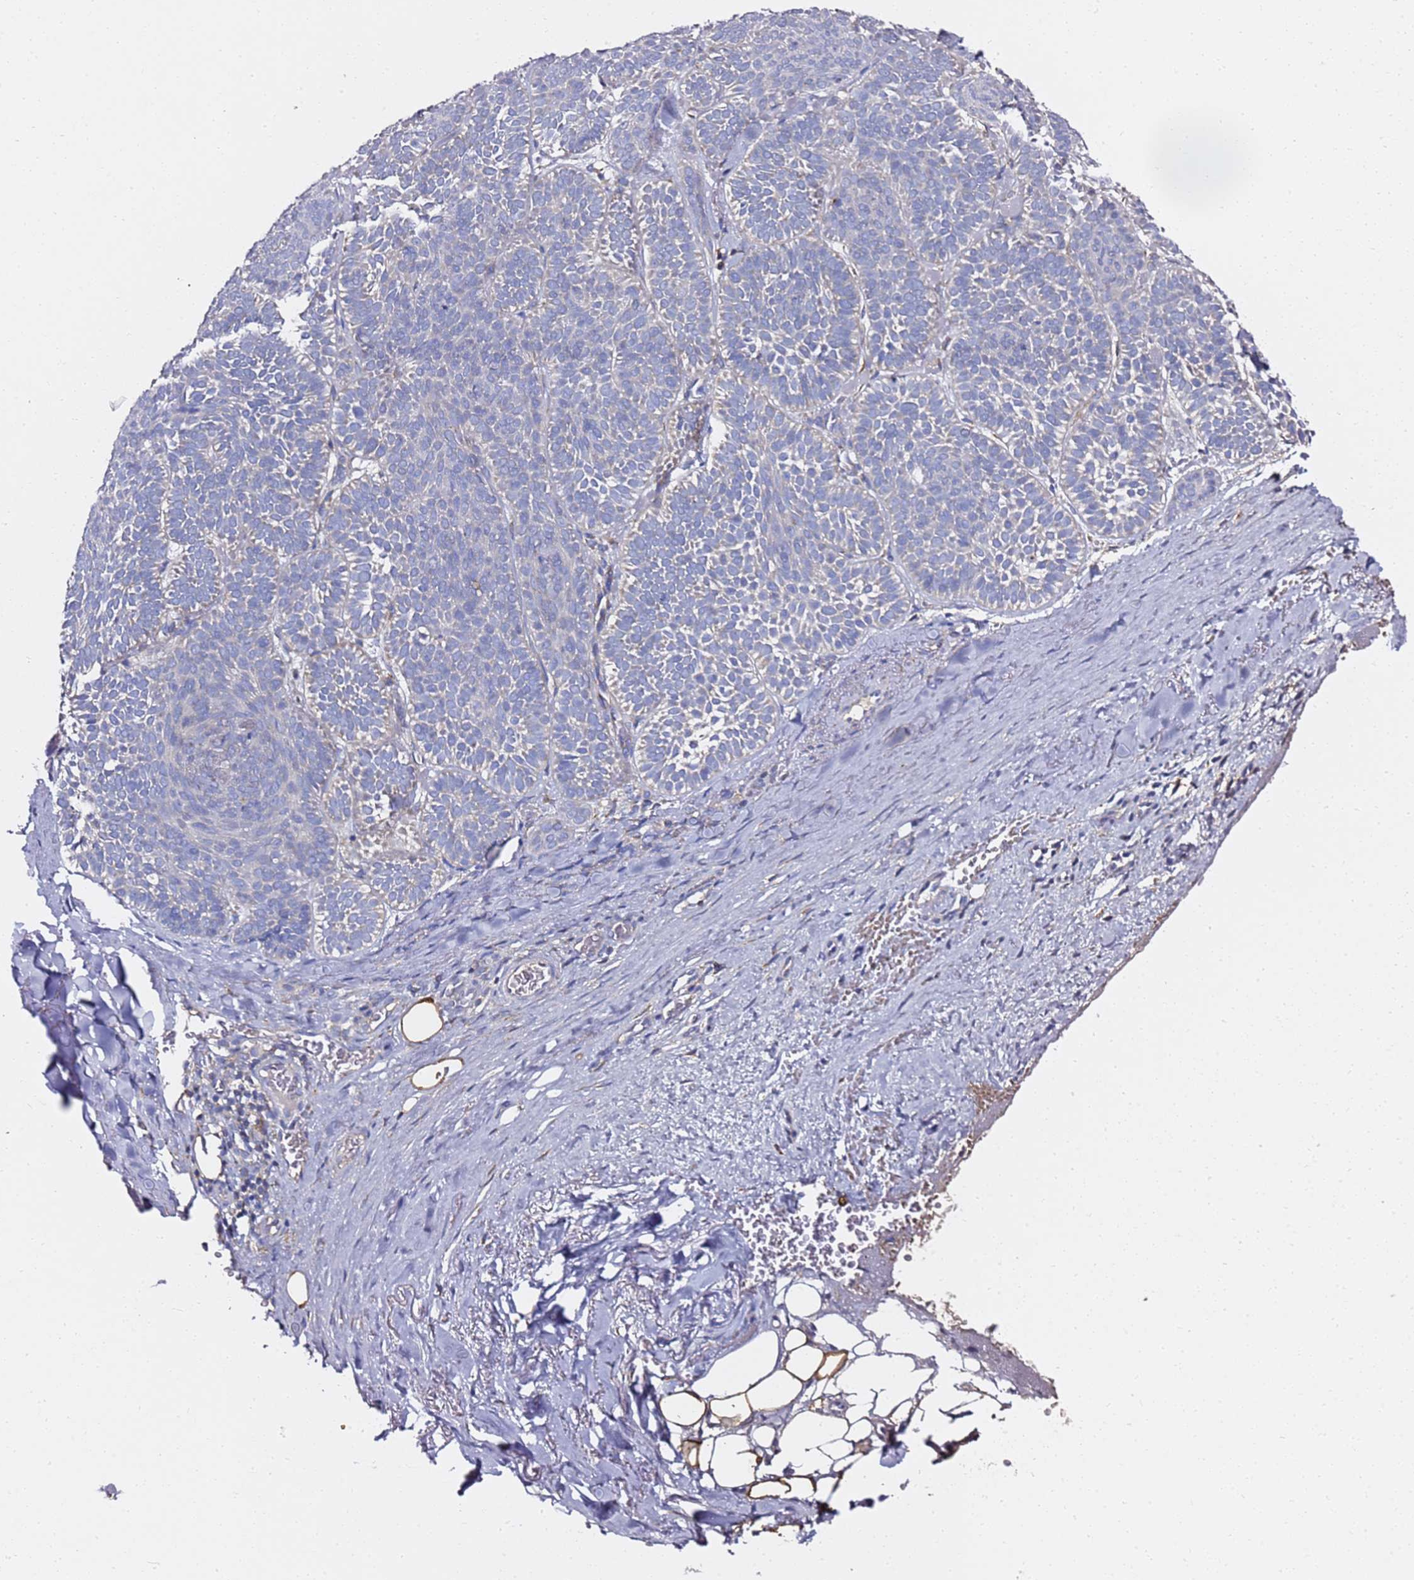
{"staining": {"intensity": "weak", "quantity": "<25%", "location": "cytoplasmic/membranous"}, "tissue": "skin cancer", "cell_type": "Tumor cells", "image_type": "cancer", "snomed": [{"axis": "morphology", "description": "Basal cell carcinoma"}, {"axis": "topography", "description": "Skin"}], "caption": "Tumor cells are negative for protein expression in human skin basal cell carcinoma.", "gene": "C19orf12", "patient": {"sex": "male", "age": 85}}